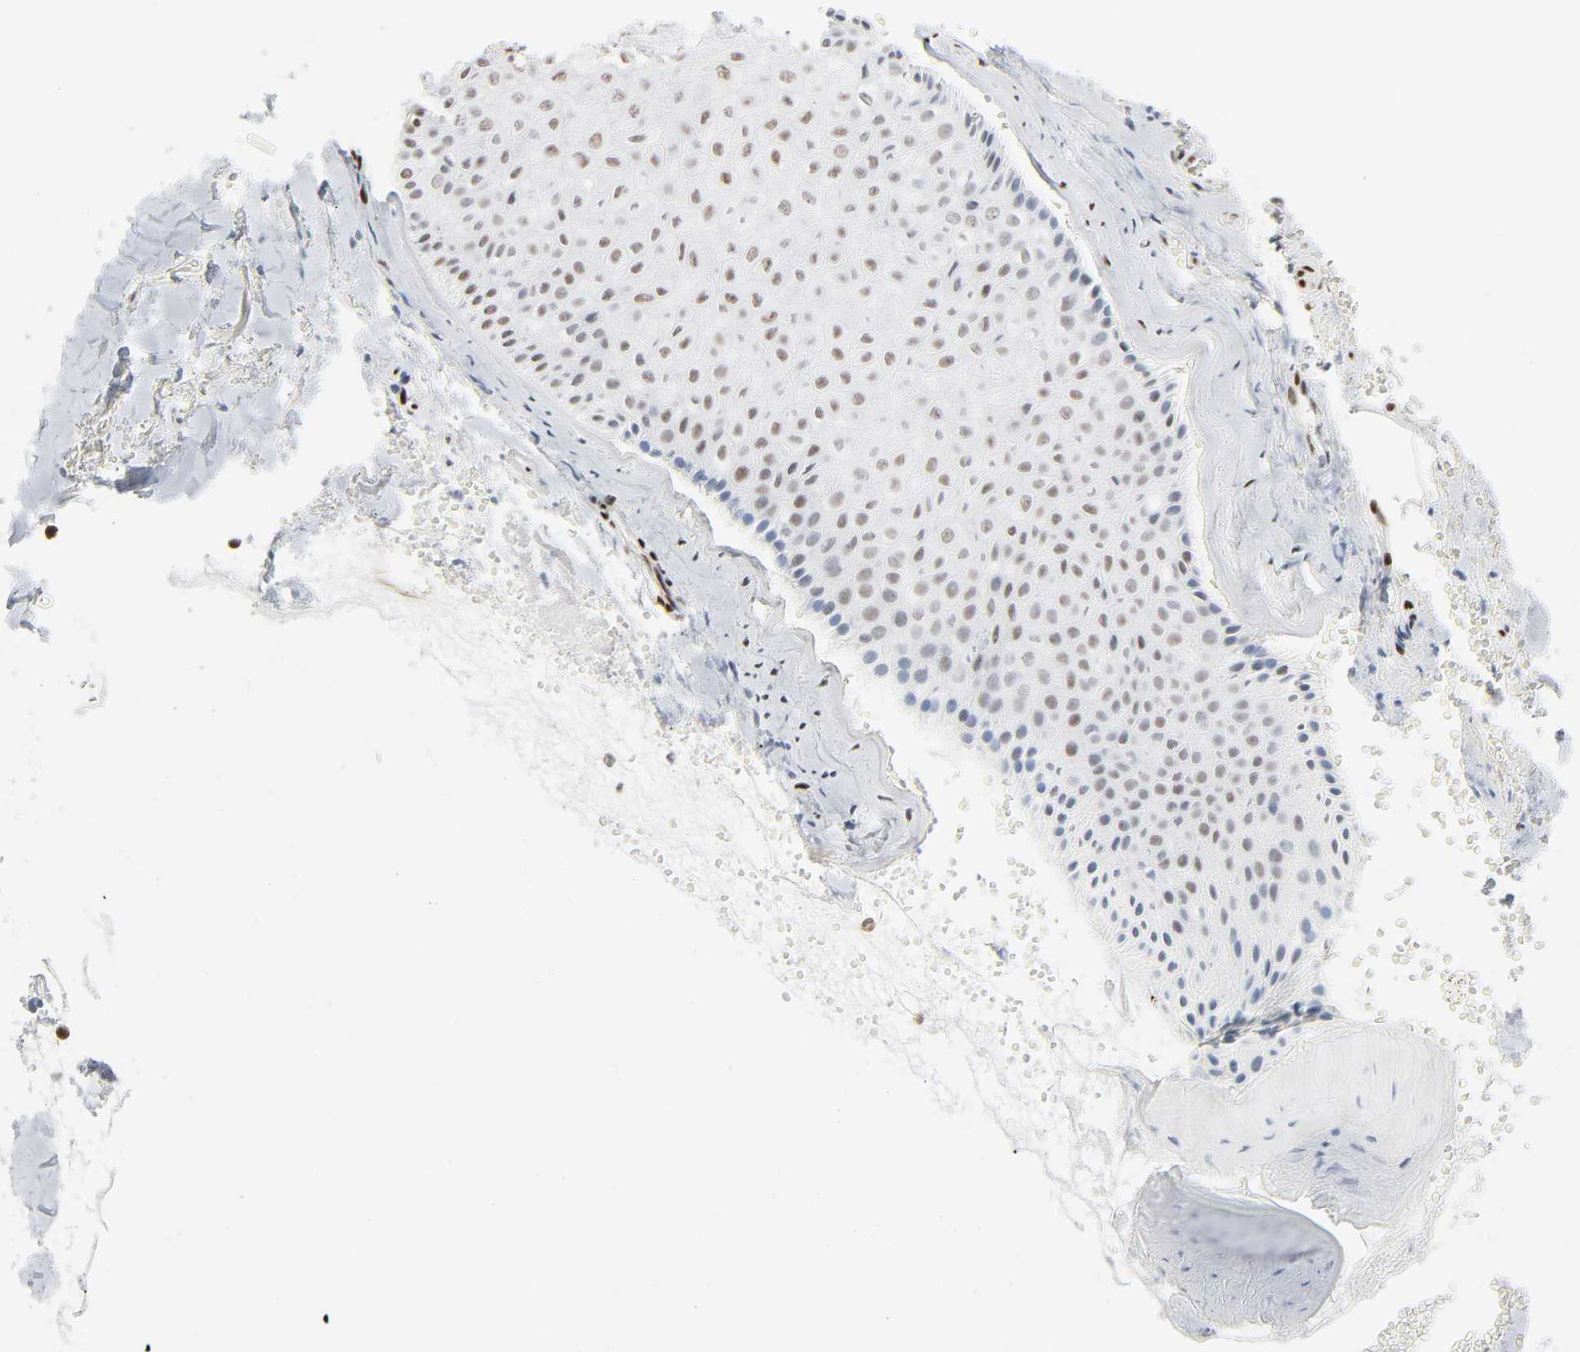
{"staining": {"intensity": "weak", "quantity": "25%-75%", "location": "nuclear"}, "tissue": "skin cancer", "cell_type": "Tumor cells", "image_type": "cancer", "snomed": [{"axis": "morphology", "description": "Basal cell carcinoma"}, {"axis": "topography", "description": "Skin"}], "caption": "Tumor cells reveal weak nuclear expression in approximately 25%-75% of cells in skin basal cell carcinoma.", "gene": "WAS", "patient": {"sex": "male", "age": 84}}